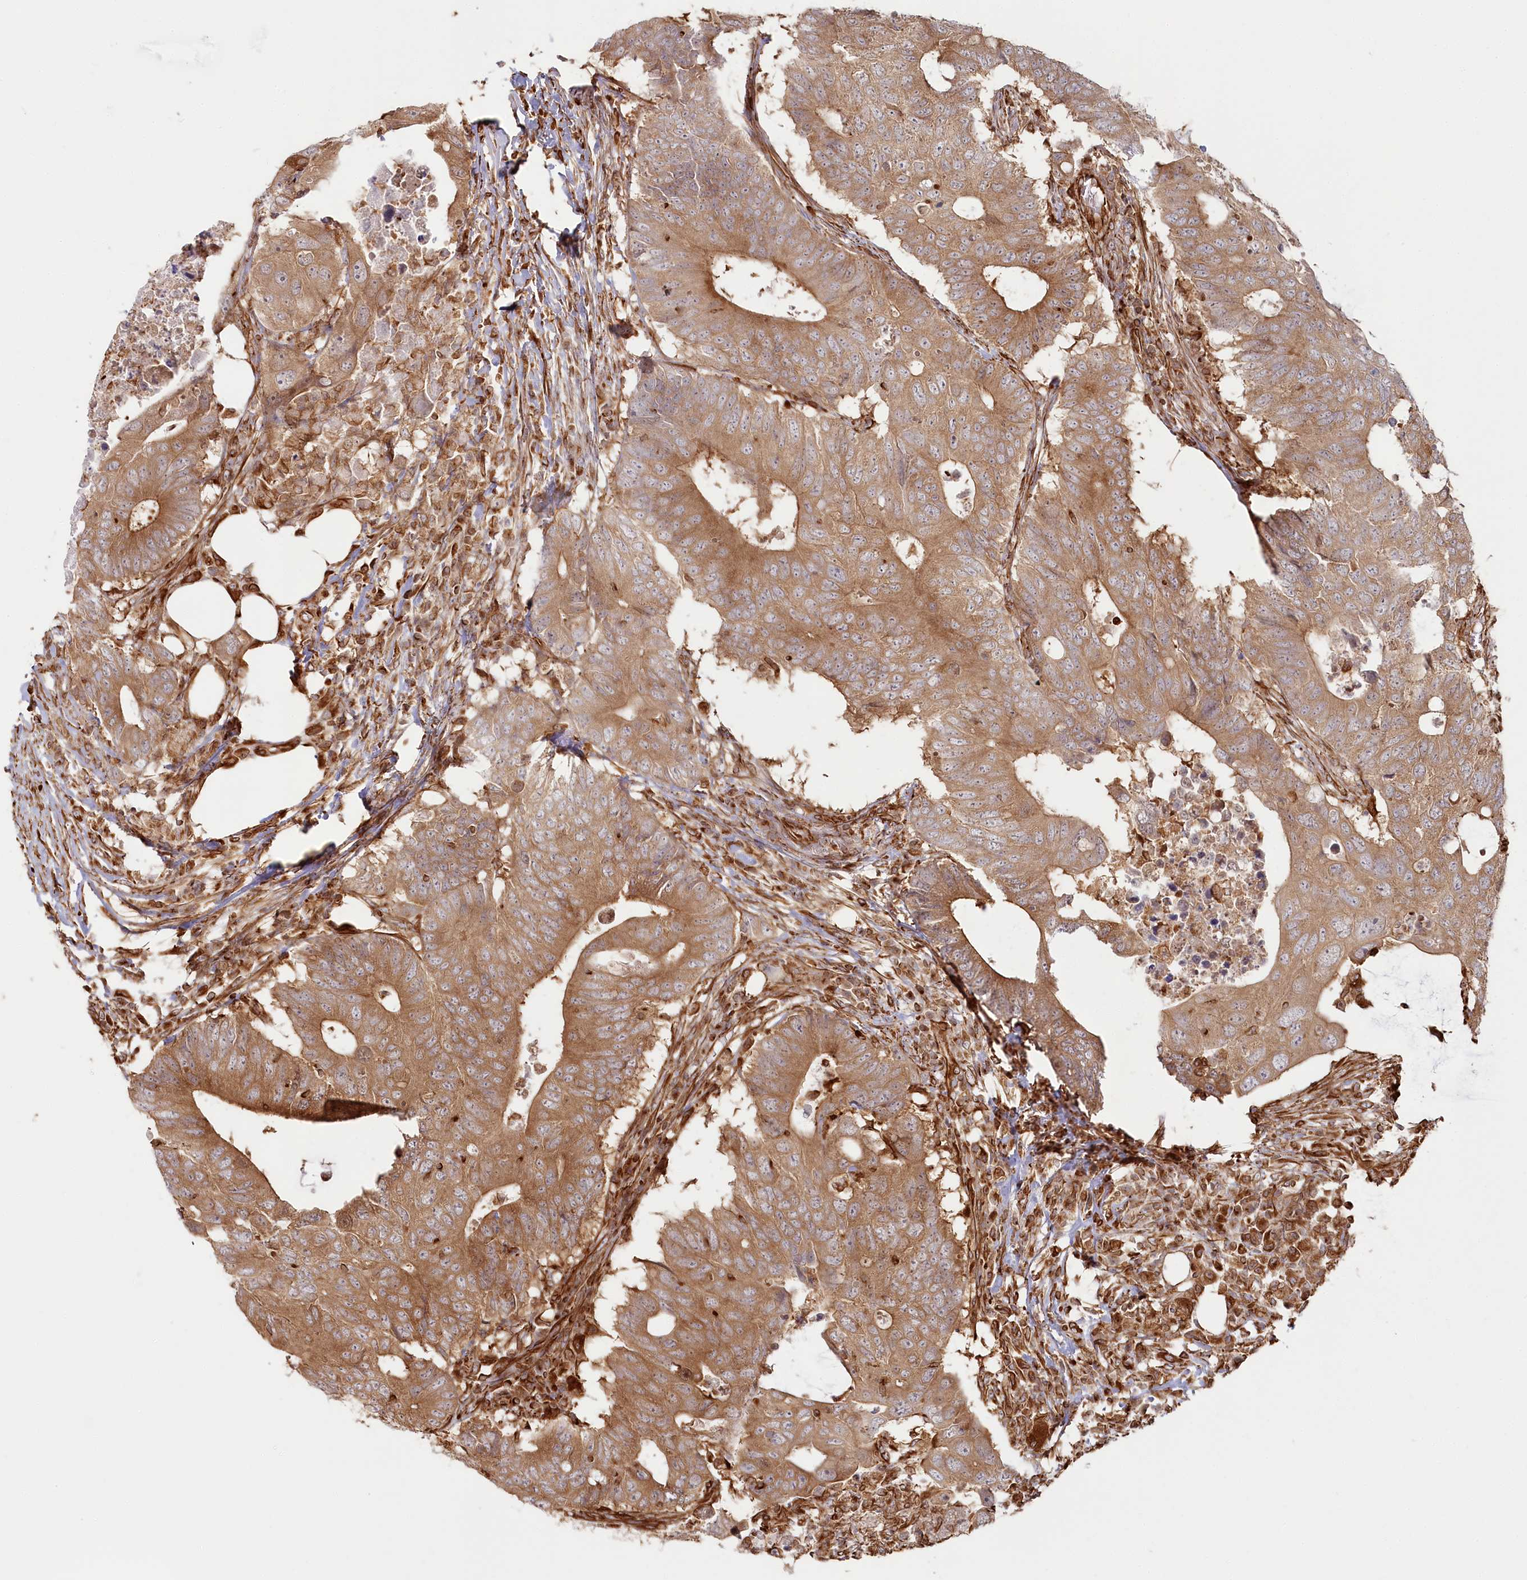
{"staining": {"intensity": "moderate", "quantity": ">75%", "location": "cytoplasmic/membranous"}, "tissue": "colorectal cancer", "cell_type": "Tumor cells", "image_type": "cancer", "snomed": [{"axis": "morphology", "description": "Adenocarcinoma, NOS"}, {"axis": "topography", "description": "Colon"}], "caption": "Immunohistochemical staining of colorectal cancer shows medium levels of moderate cytoplasmic/membranous protein expression in about >75% of tumor cells.", "gene": "TTC1", "patient": {"sex": "male", "age": 71}}